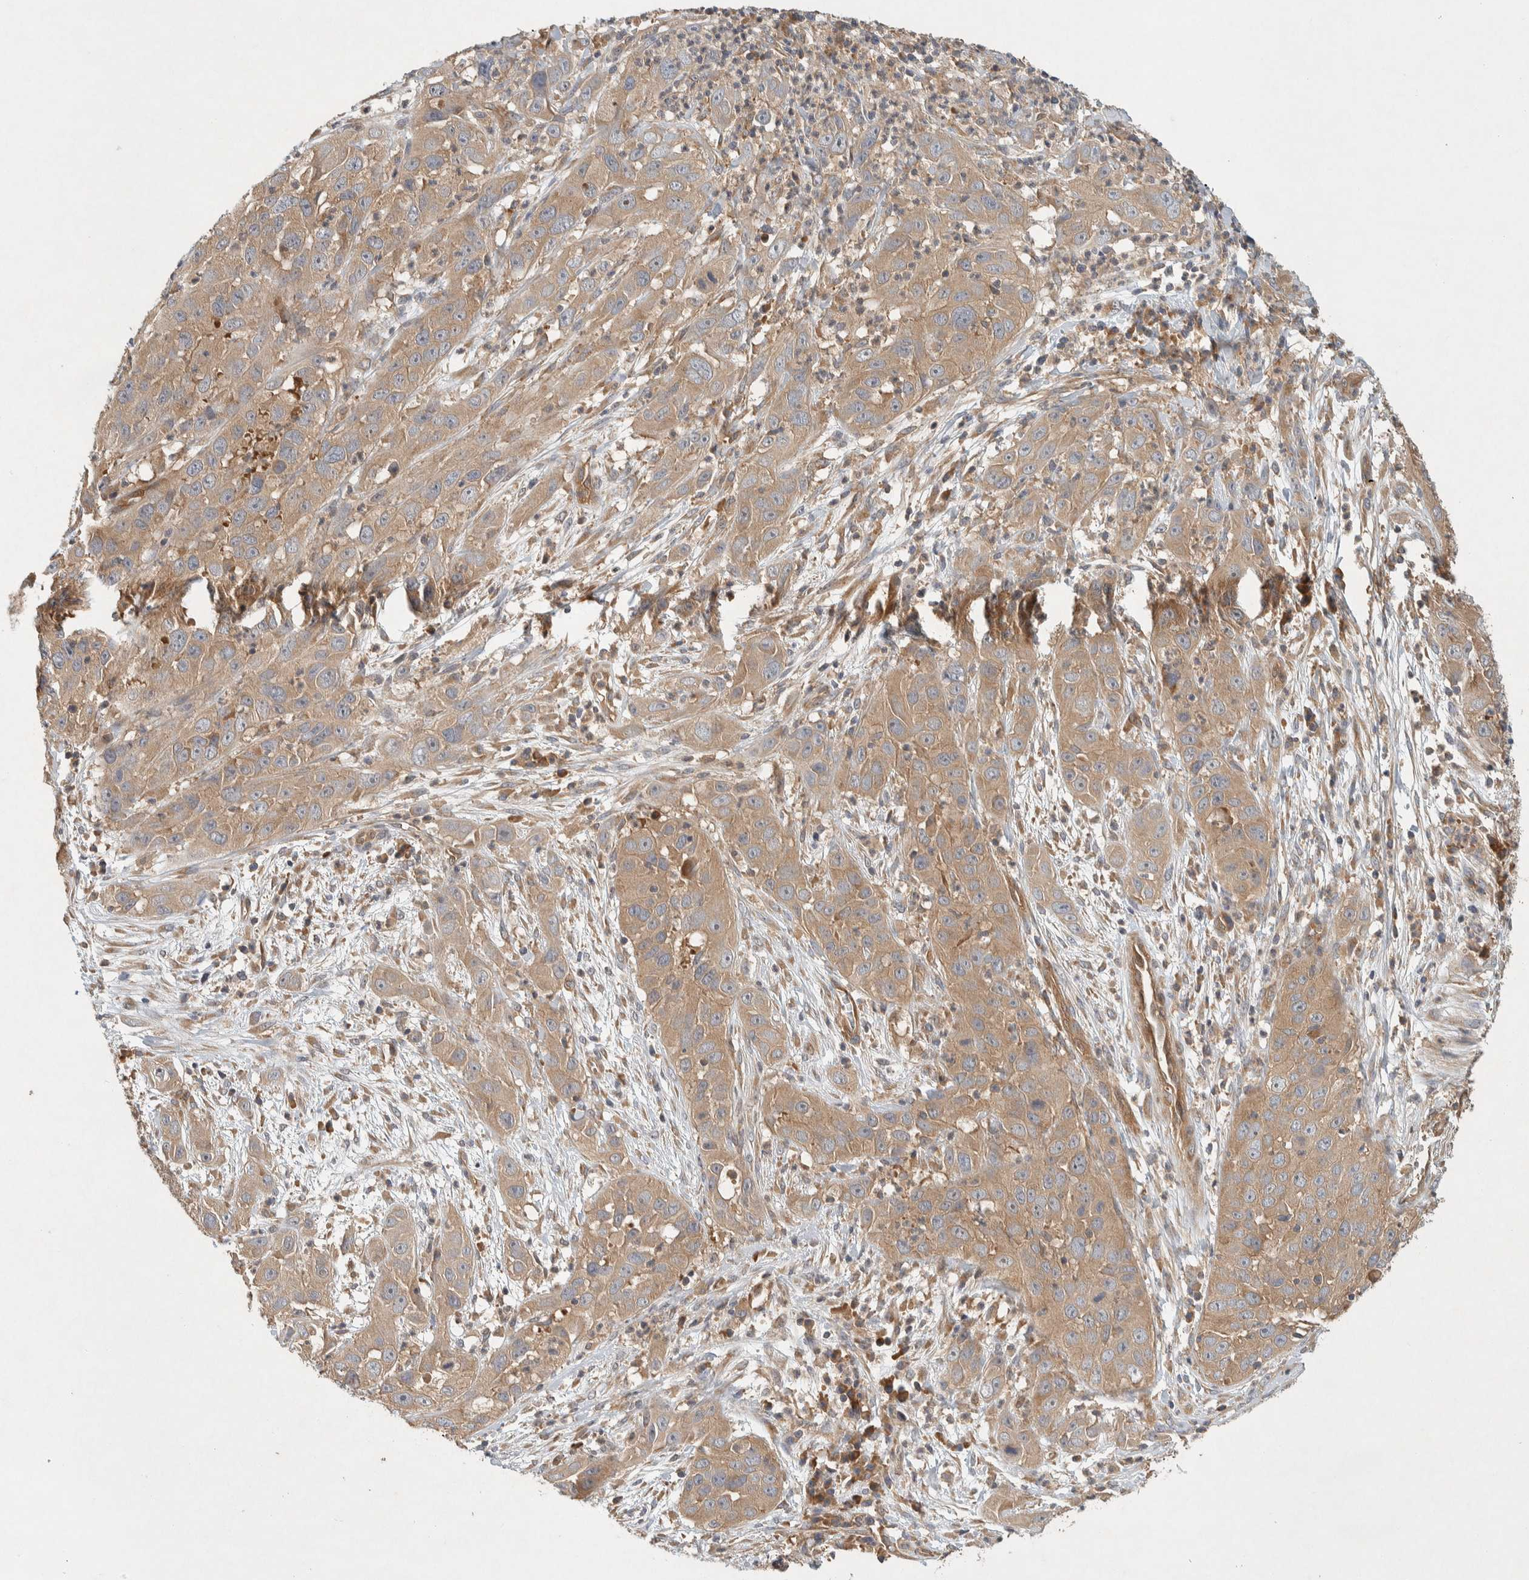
{"staining": {"intensity": "moderate", "quantity": ">75%", "location": "cytoplasmic/membranous"}, "tissue": "cervical cancer", "cell_type": "Tumor cells", "image_type": "cancer", "snomed": [{"axis": "morphology", "description": "Squamous cell carcinoma, NOS"}, {"axis": "topography", "description": "Cervix"}], "caption": "The photomicrograph demonstrates staining of squamous cell carcinoma (cervical), revealing moderate cytoplasmic/membranous protein positivity (brown color) within tumor cells.", "gene": "PXK", "patient": {"sex": "female", "age": 32}}